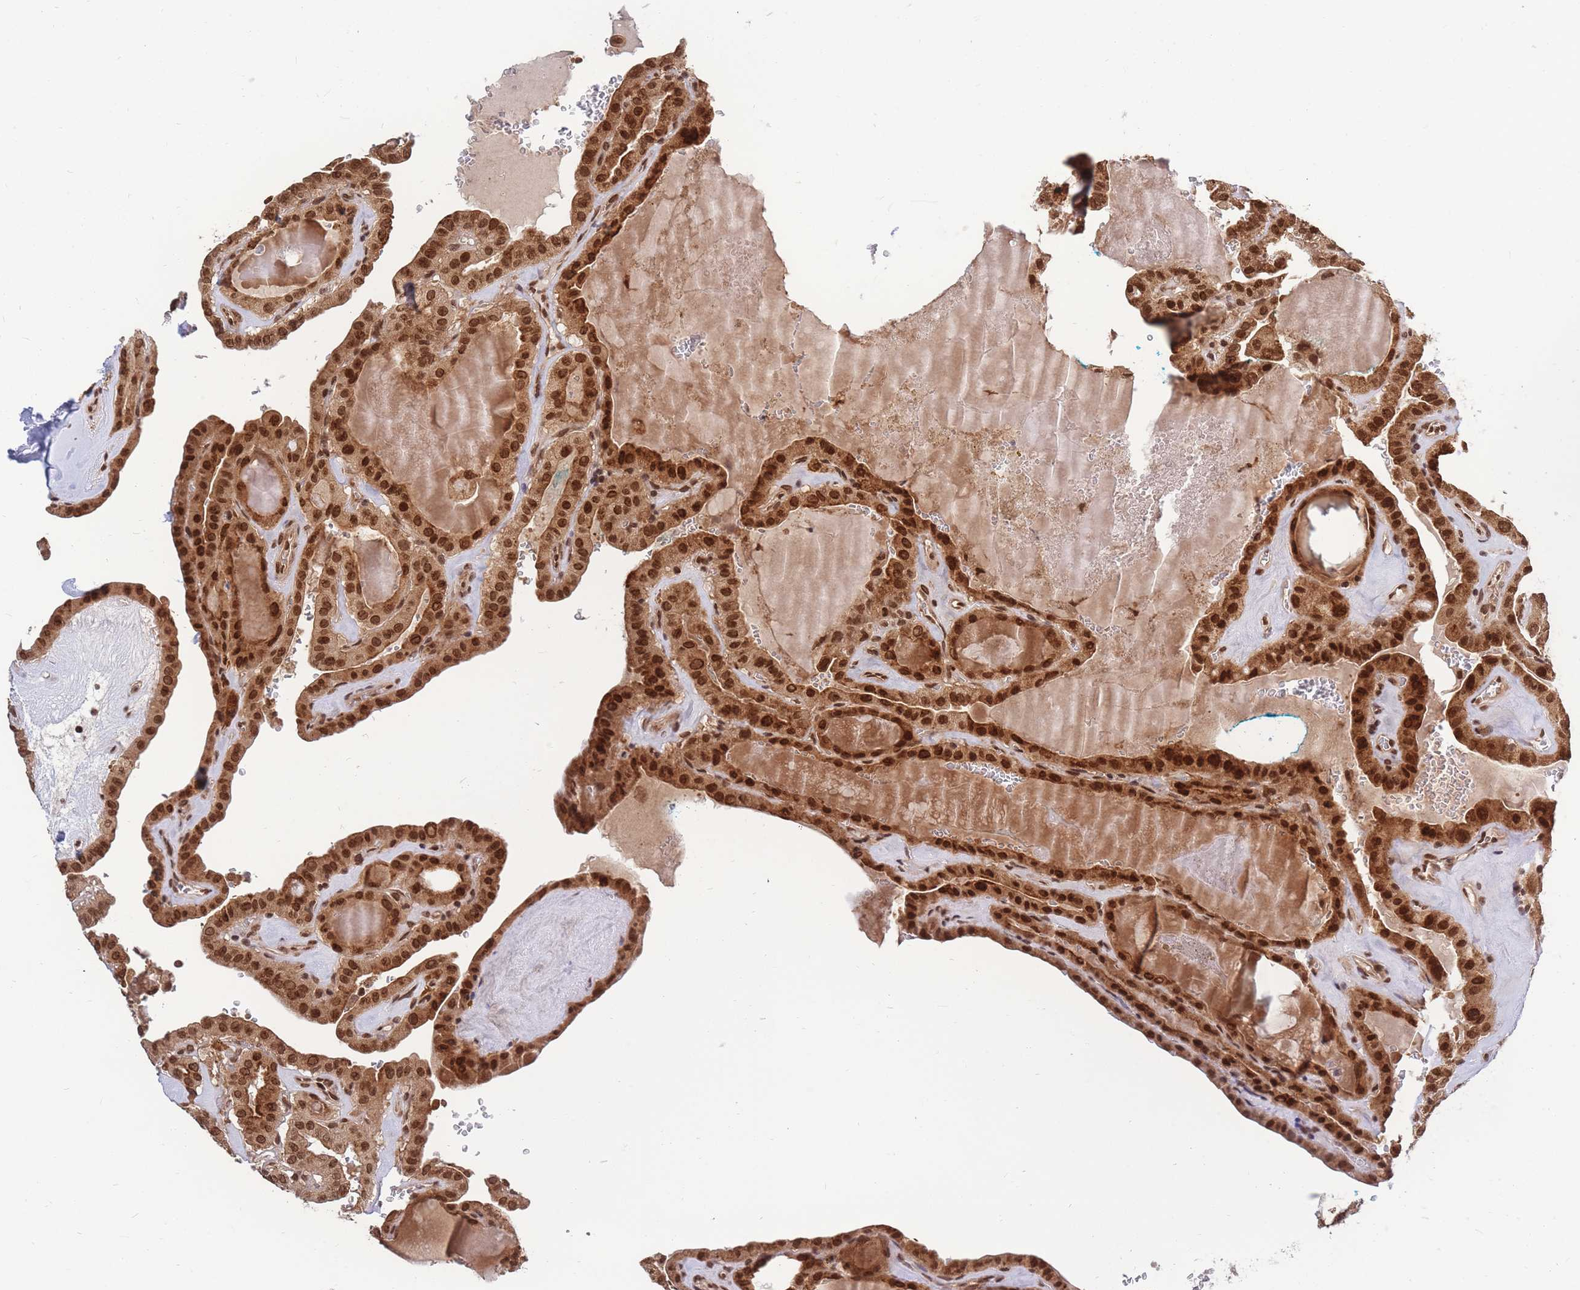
{"staining": {"intensity": "strong", "quantity": ">75%", "location": "cytoplasmic/membranous,nuclear"}, "tissue": "thyroid cancer", "cell_type": "Tumor cells", "image_type": "cancer", "snomed": [{"axis": "morphology", "description": "Papillary adenocarcinoma, NOS"}, {"axis": "topography", "description": "Thyroid gland"}], "caption": "Immunohistochemistry of papillary adenocarcinoma (thyroid) exhibits high levels of strong cytoplasmic/membranous and nuclear expression in approximately >75% of tumor cells.", "gene": "SRA1", "patient": {"sex": "male", "age": 52}}